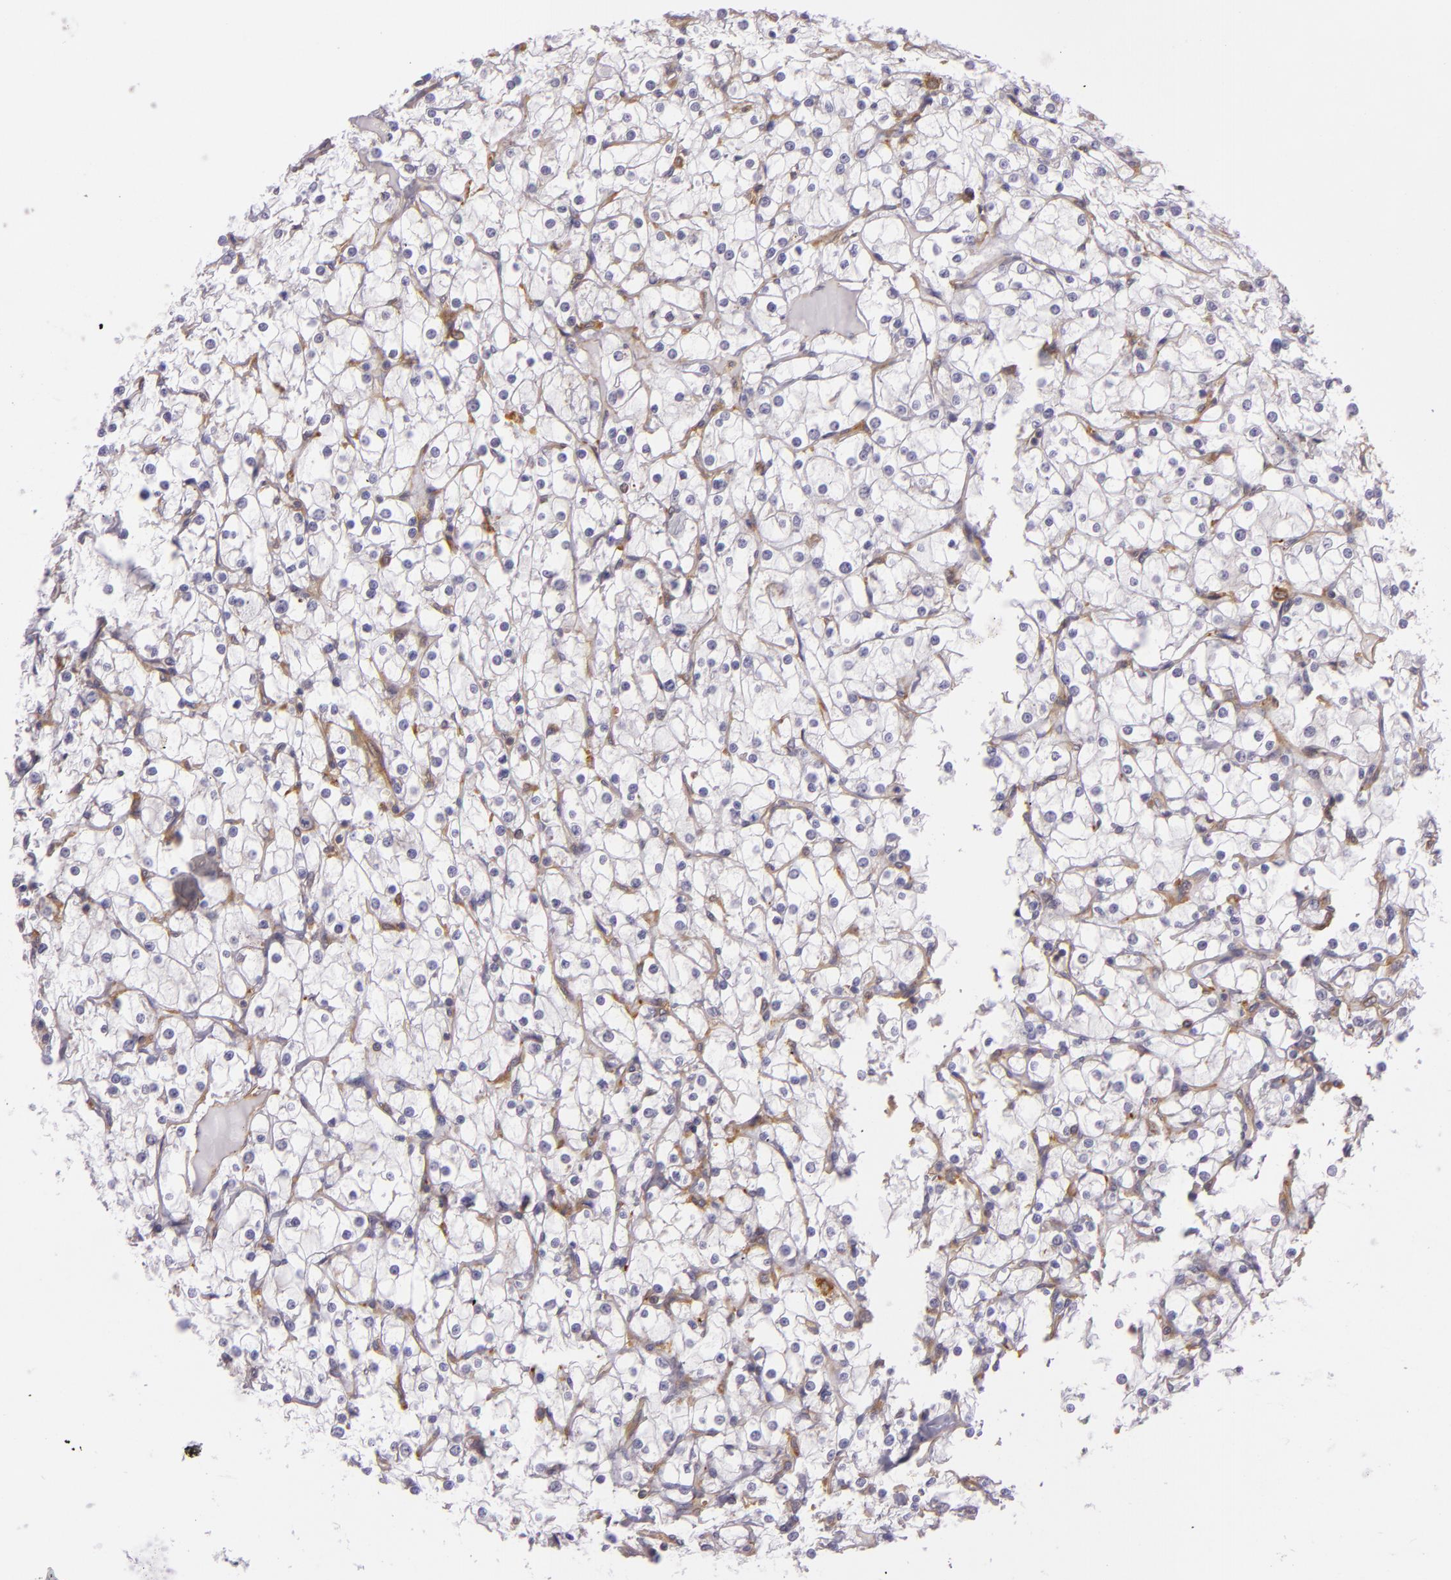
{"staining": {"intensity": "moderate", "quantity": "<25%", "location": "cytoplasmic/membranous"}, "tissue": "renal cancer", "cell_type": "Tumor cells", "image_type": "cancer", "snomed": [{"axis": "morphology", "description": "Adenocarcinoma, NOS"}, {"axis": "topography", "description": "Kidney"}], "caption": "Renal cancer tissue shows moderate cytoplasmic/membranous expression in about <25% of tumor cells, visualized by immunohistochemistry.", "gene": "TLN1", "patient": {"sex": "female", "age": 73}}